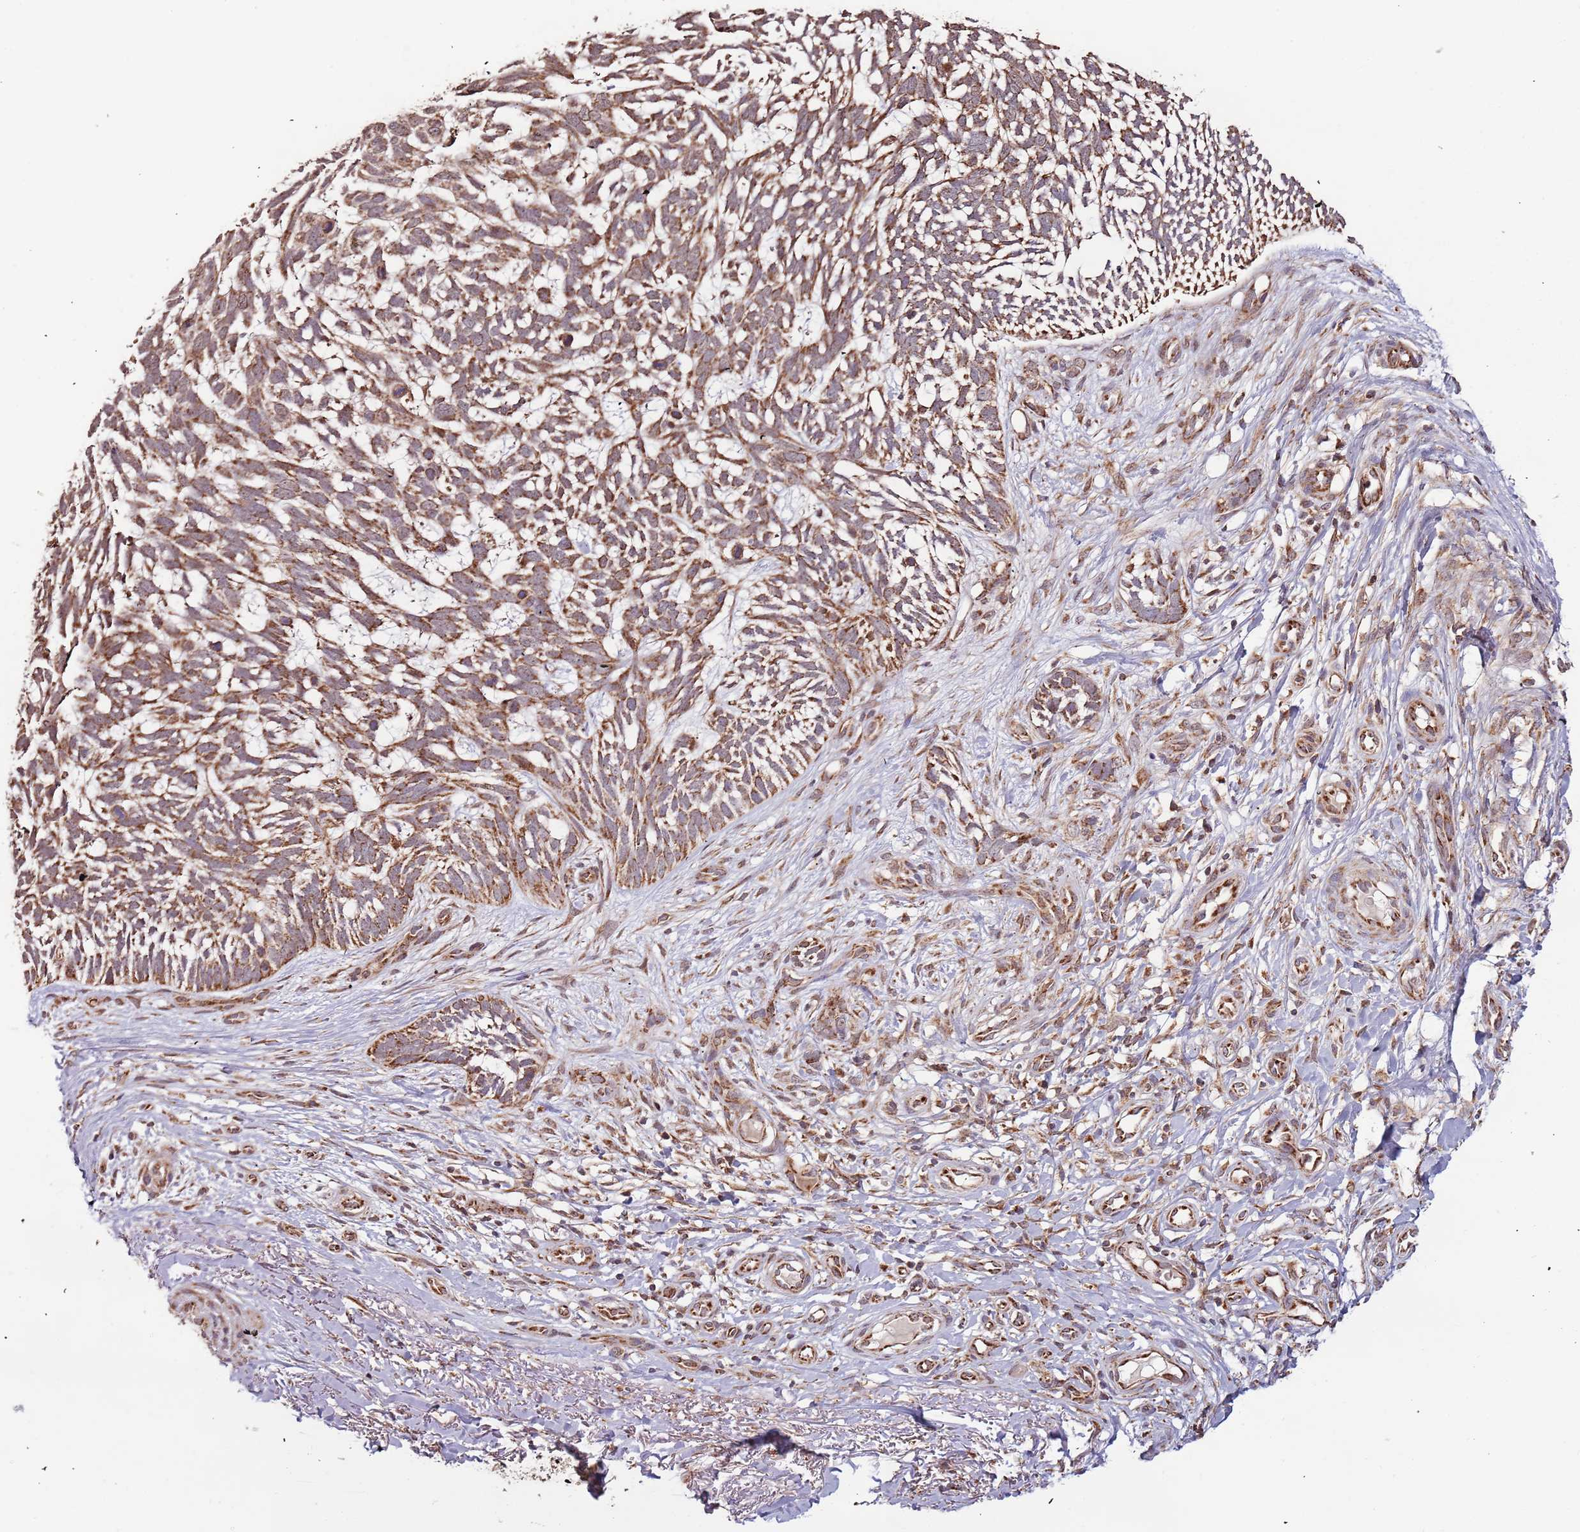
{"staining": {"intensity": "moderate", "quantity": ">75%", "location": "cytoplasmic/membranous,nuclear"}, "tissue": "skin cancer", "cell_type": "Tumor cells", "image_type": "cancer", "snomed": [{"axis": "morphology", "description": "Basal cell carcinoma"}, {"axis": "topography", "description": "Skin"}], "caption": "DAB (3,3'-diaminobenzidine) immunohistochemical staining of skin cancer (basal cell carcinoma) exhibits moderate cytoplasmic/membranous and nuclear protein positivity in approximately >75% of tumor cells. The protein is shown in brown color, while the nuclei are stained blue.", "gene": "IL17RD", "patient": {"sex": "male", "age": 88}}